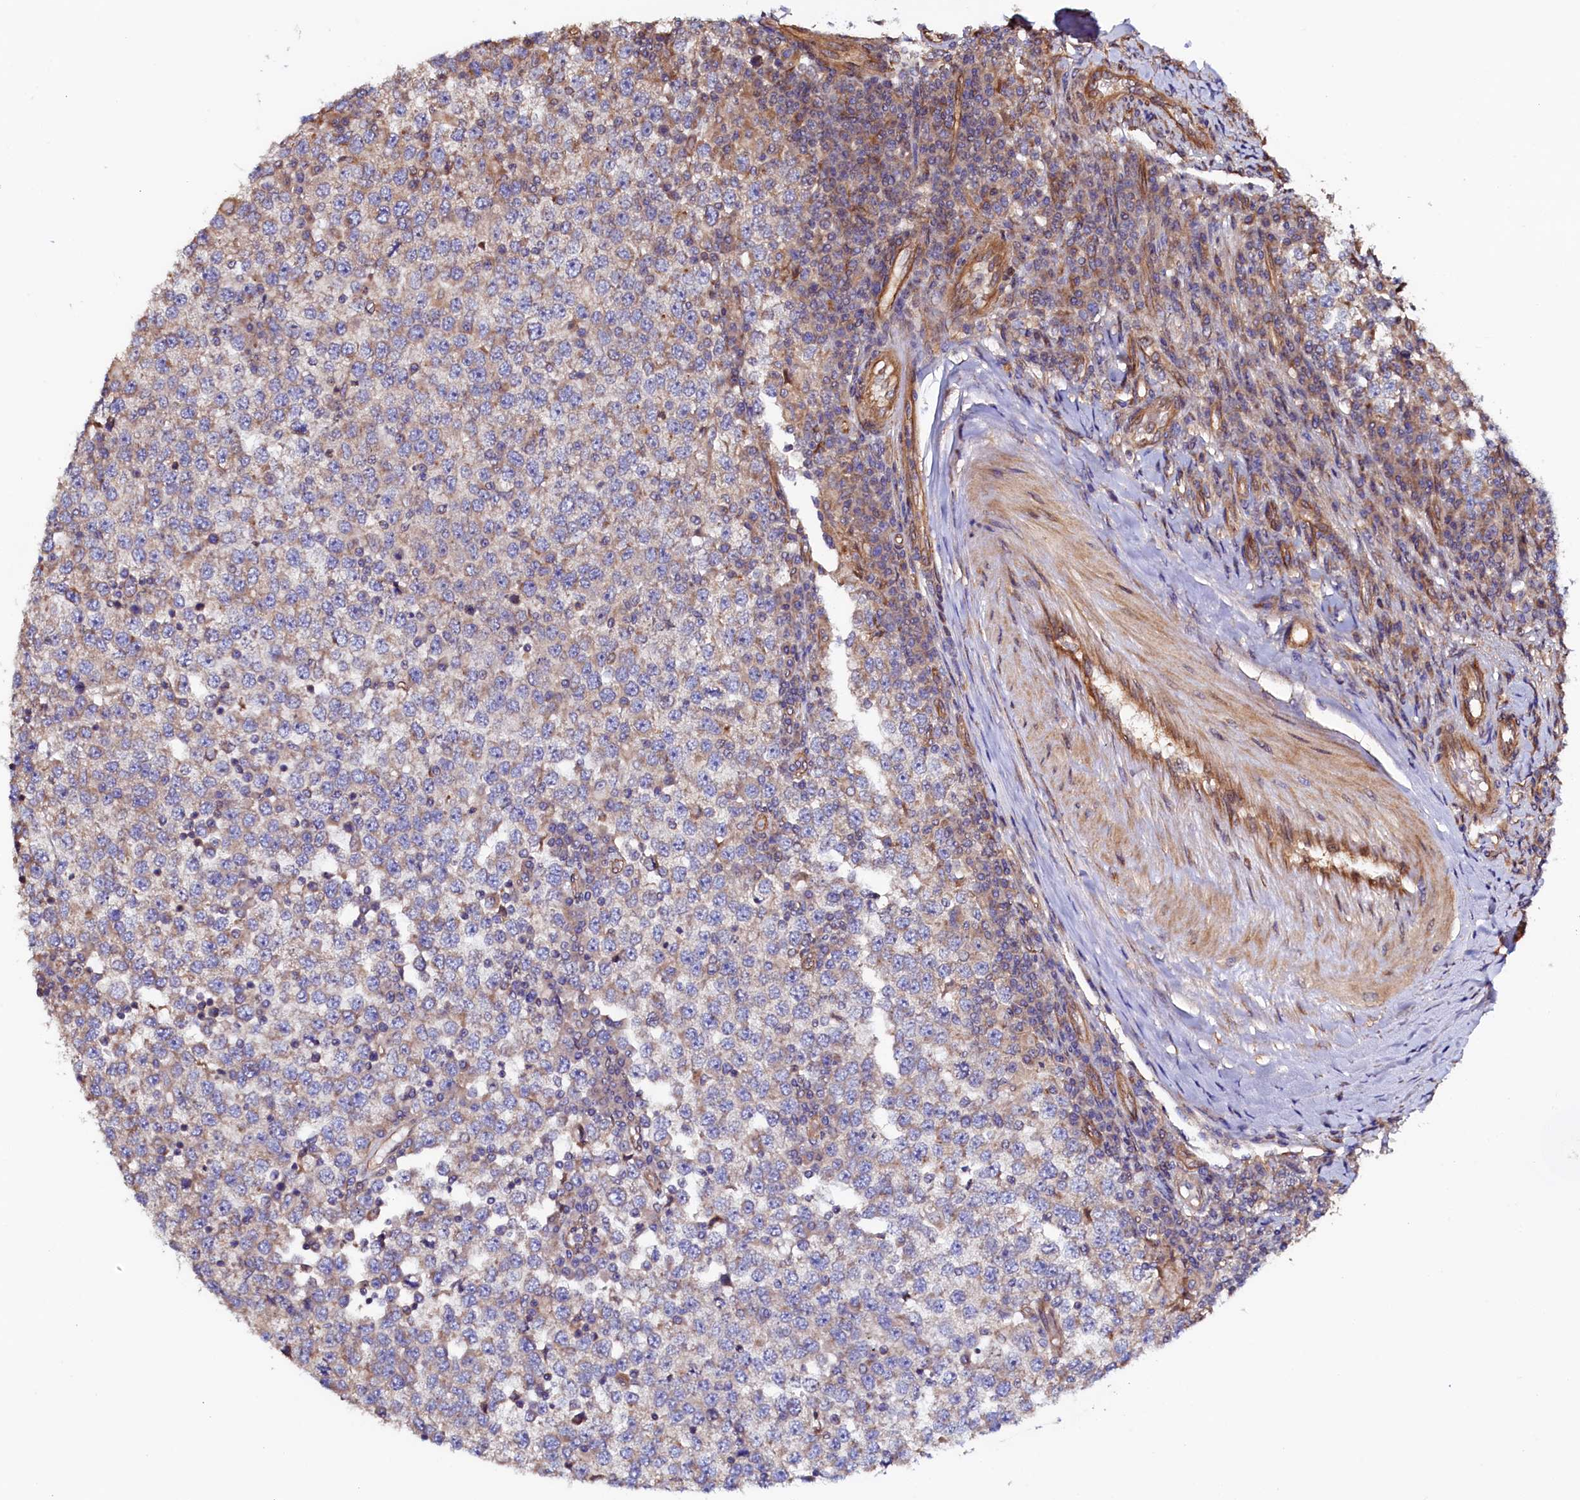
{"staining": {"intensity": "moderate", "quantity": "<25%", "location": "cytoplasmic/membranous"}, "tissue": "testis cancer", "cell_type": "Tumor cells", "image_type": "cancer", "snomed": [{"axis": "morphology", "description": "Seminoma, NOS"}, {"axis": "topography", "description": "Testis"}], "caption": "A micrograph of testis cancer stained for a protein demonstrates moderate cytoplasmic/membranous brown staining in tumor cells.", "gene": "ATXN2L", "patient": {"sex": "male", "age": 65}}